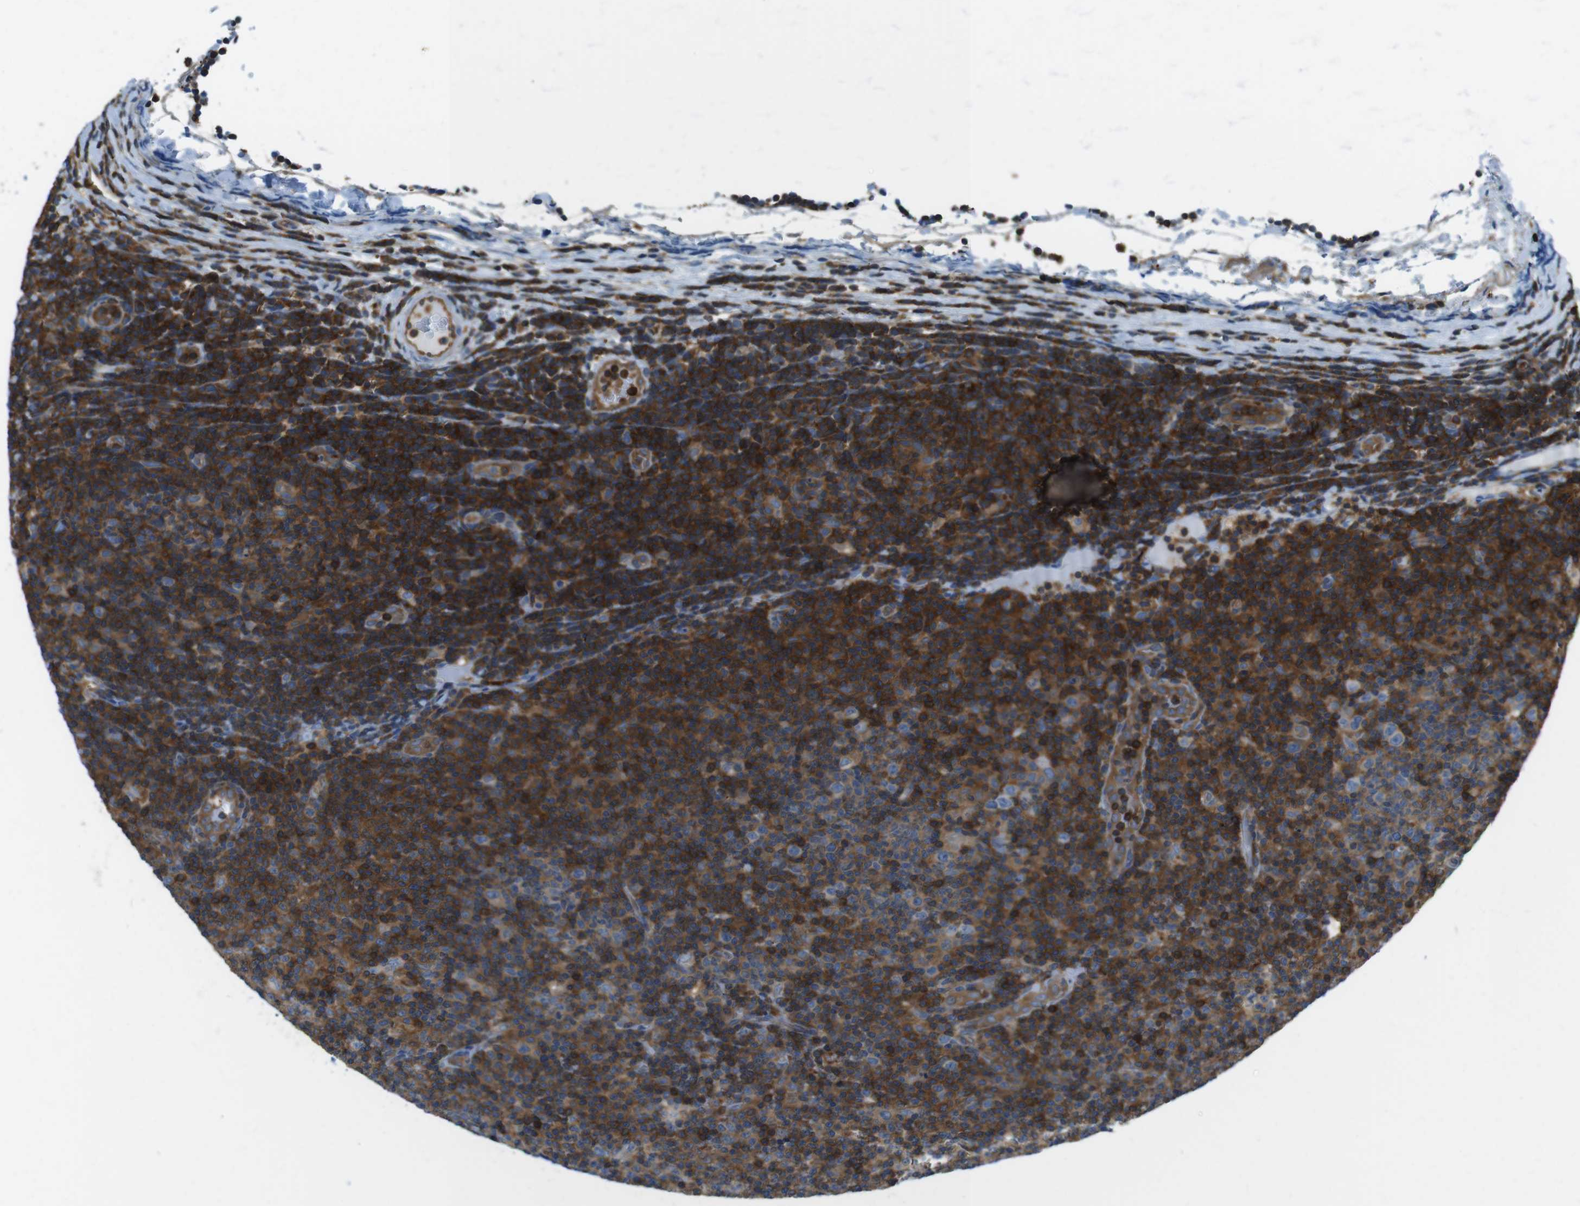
{"staining": {"intensity": "moderate", "quantity": ">75%", "location": "cytoplasmic/membranous"}, "tissue": "lymphoma", "cell_type": "Tumor cells", "image_type": "cancer", "snomed": [{"axis": "morphology", "description": "Malignant lymphoma, non-Hodgkin's type, Low grade"}, {"axis": "topography", "description": "Lymph node"}], "caption": "Immunohistochemical staining of human low-grade malignant lymphoma, non-Hodgkin's type exhibits medium levels of moderate cytoplasmic/membranous expression in approximately >75% of tumor cells.", "gene": "TES", "patient": {"sex": "male", "age": 83}}